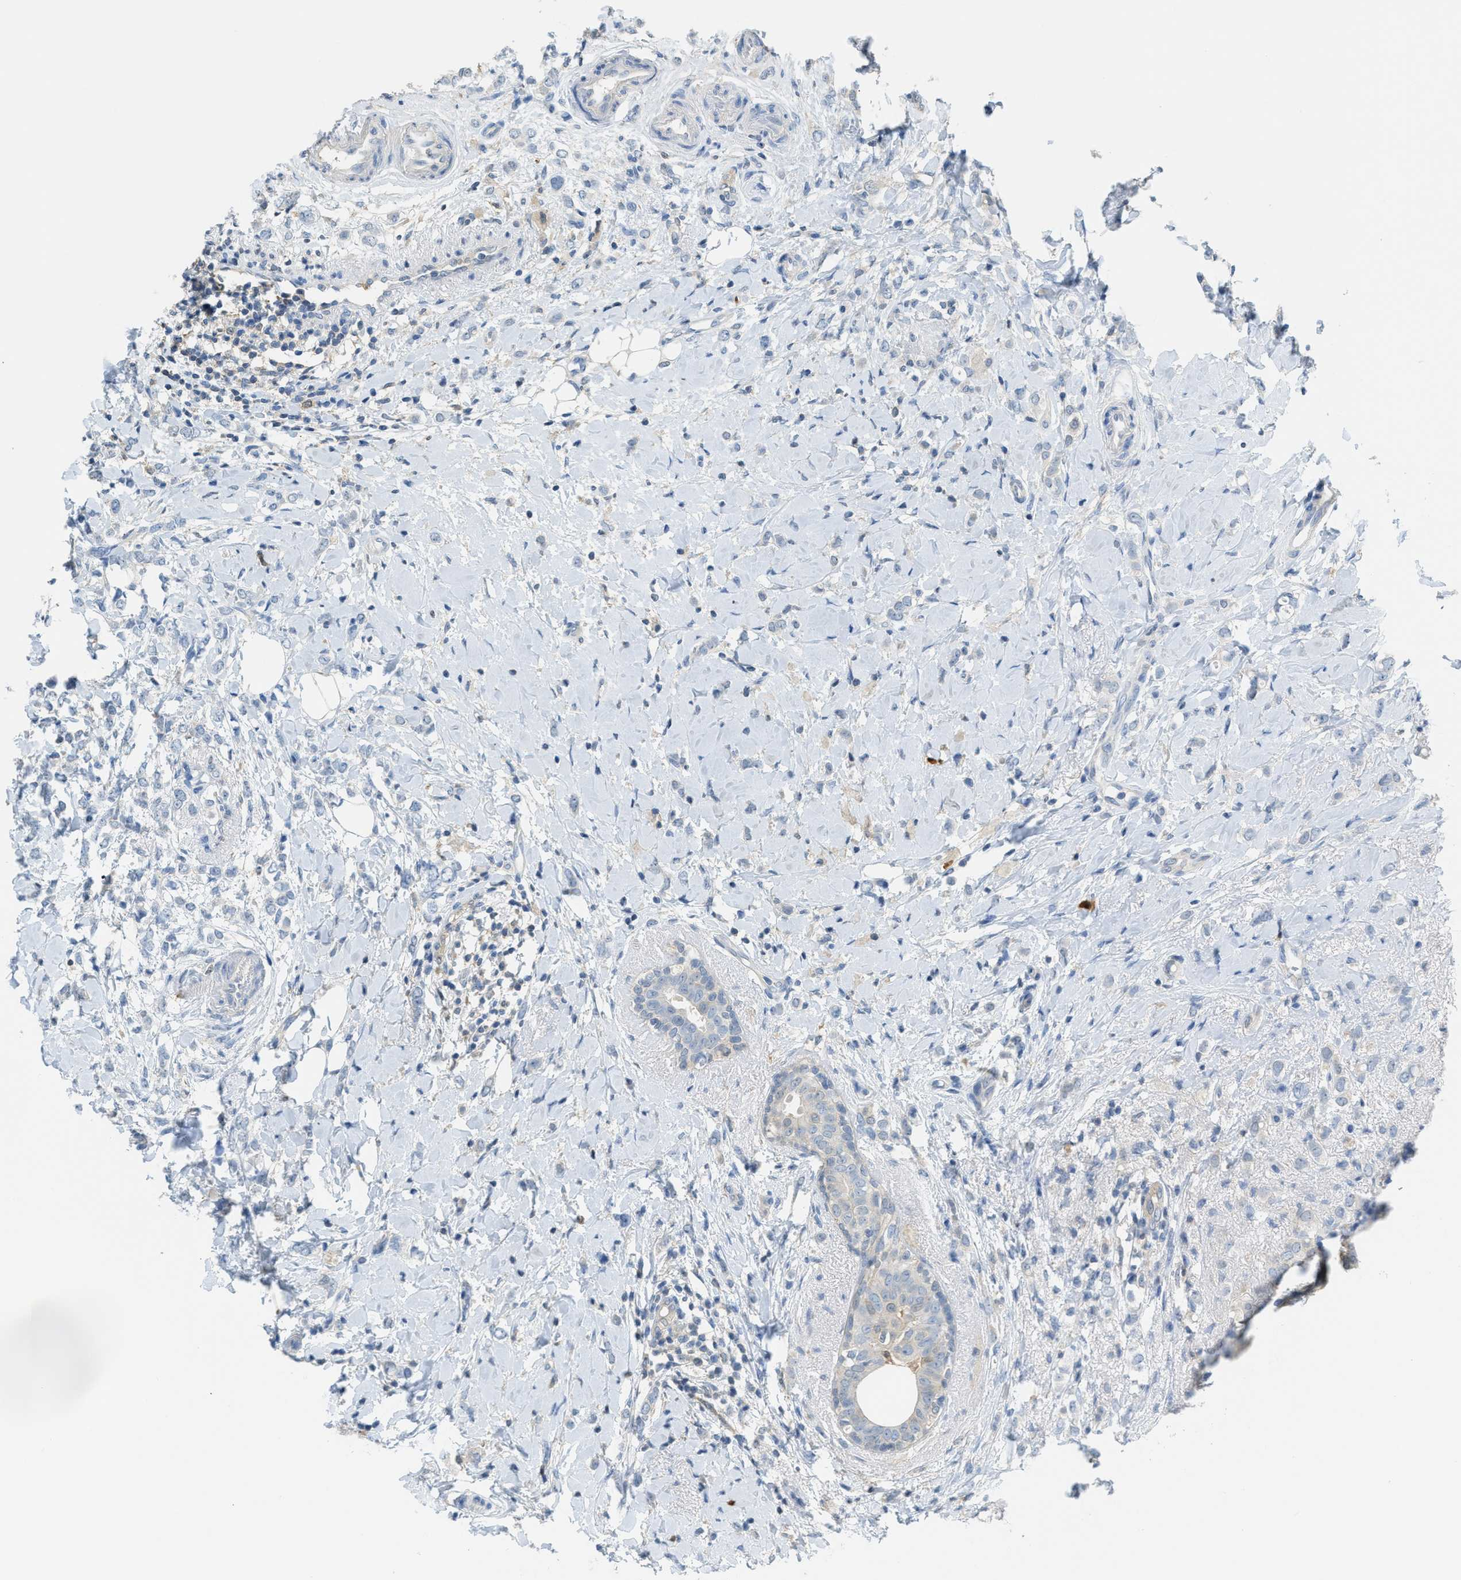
{"staining": {"intensity": "negative", "quantity": "none", "location": "none"}, "tissue": "breast cancer", "cell_type": "Tumor cells", "image_type": "cancer", "snomed": [{"axis": "morphology", "description": "Normal tissue, NOS"}, {"axis": "morphology", "description": "Lobular carcinoma"}, {"axis": "topography", "description": "Breast"}], "caption": "There is no significant expression in tumor cells of breast cancer (lobular carcinoma).", "gene": "SERPINB1", "patient": {"sex": "female", "age": 47}}